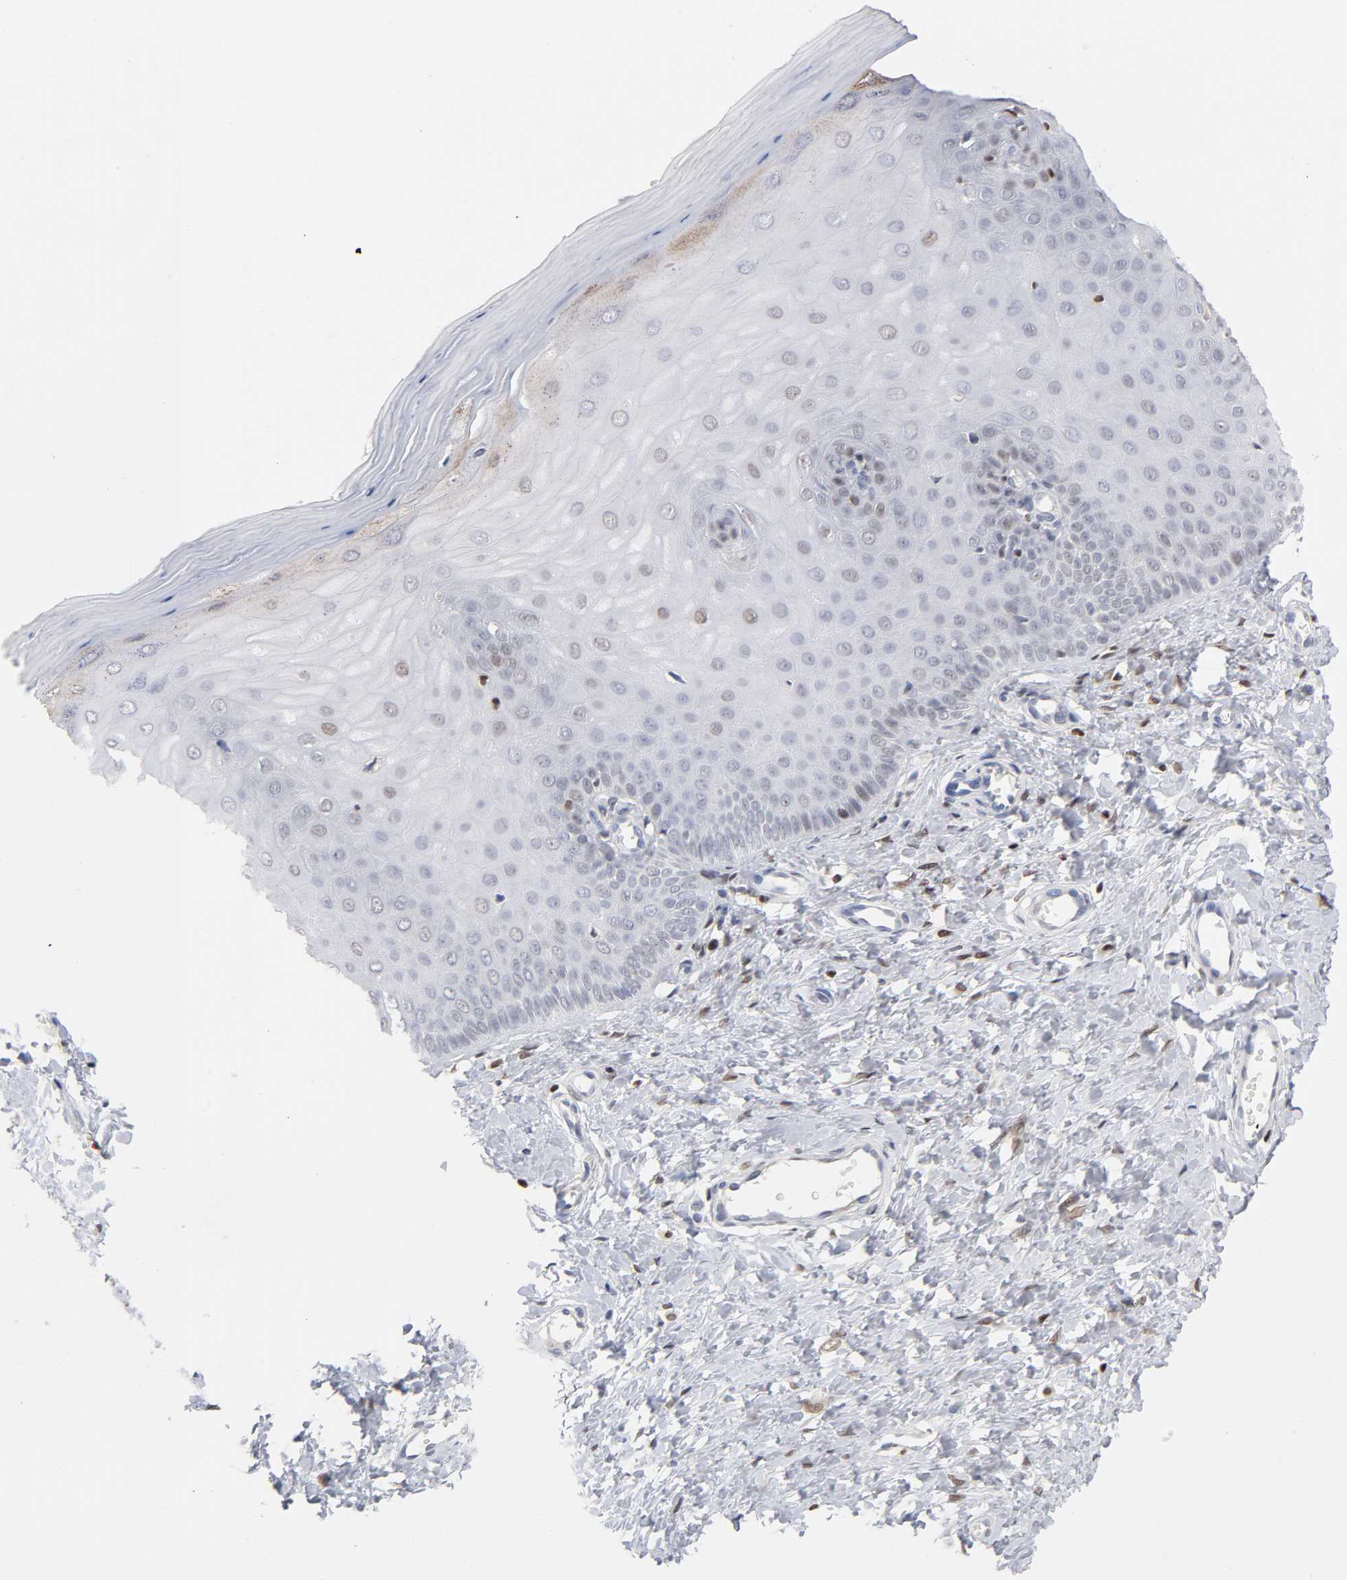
{"staining": {"intensity": "moderate", "quantity": ">75%", "location": "nuclear"}, "tissue": "cervix", "cell_type": "Glandular cells", "image_type": "normal", "snomed": [{"axis": "morphology", "description": "Normal tissue, NOS"}, {"axis": "topography", "description": "Cervix"}], "caption": "IHC of benign human cervix demonstrates medium levels of moderate nuclear staining in approximately >75% of glandular cells.", "gene": "RUNX1", "patient": {"sex": "female", "age": 55}}